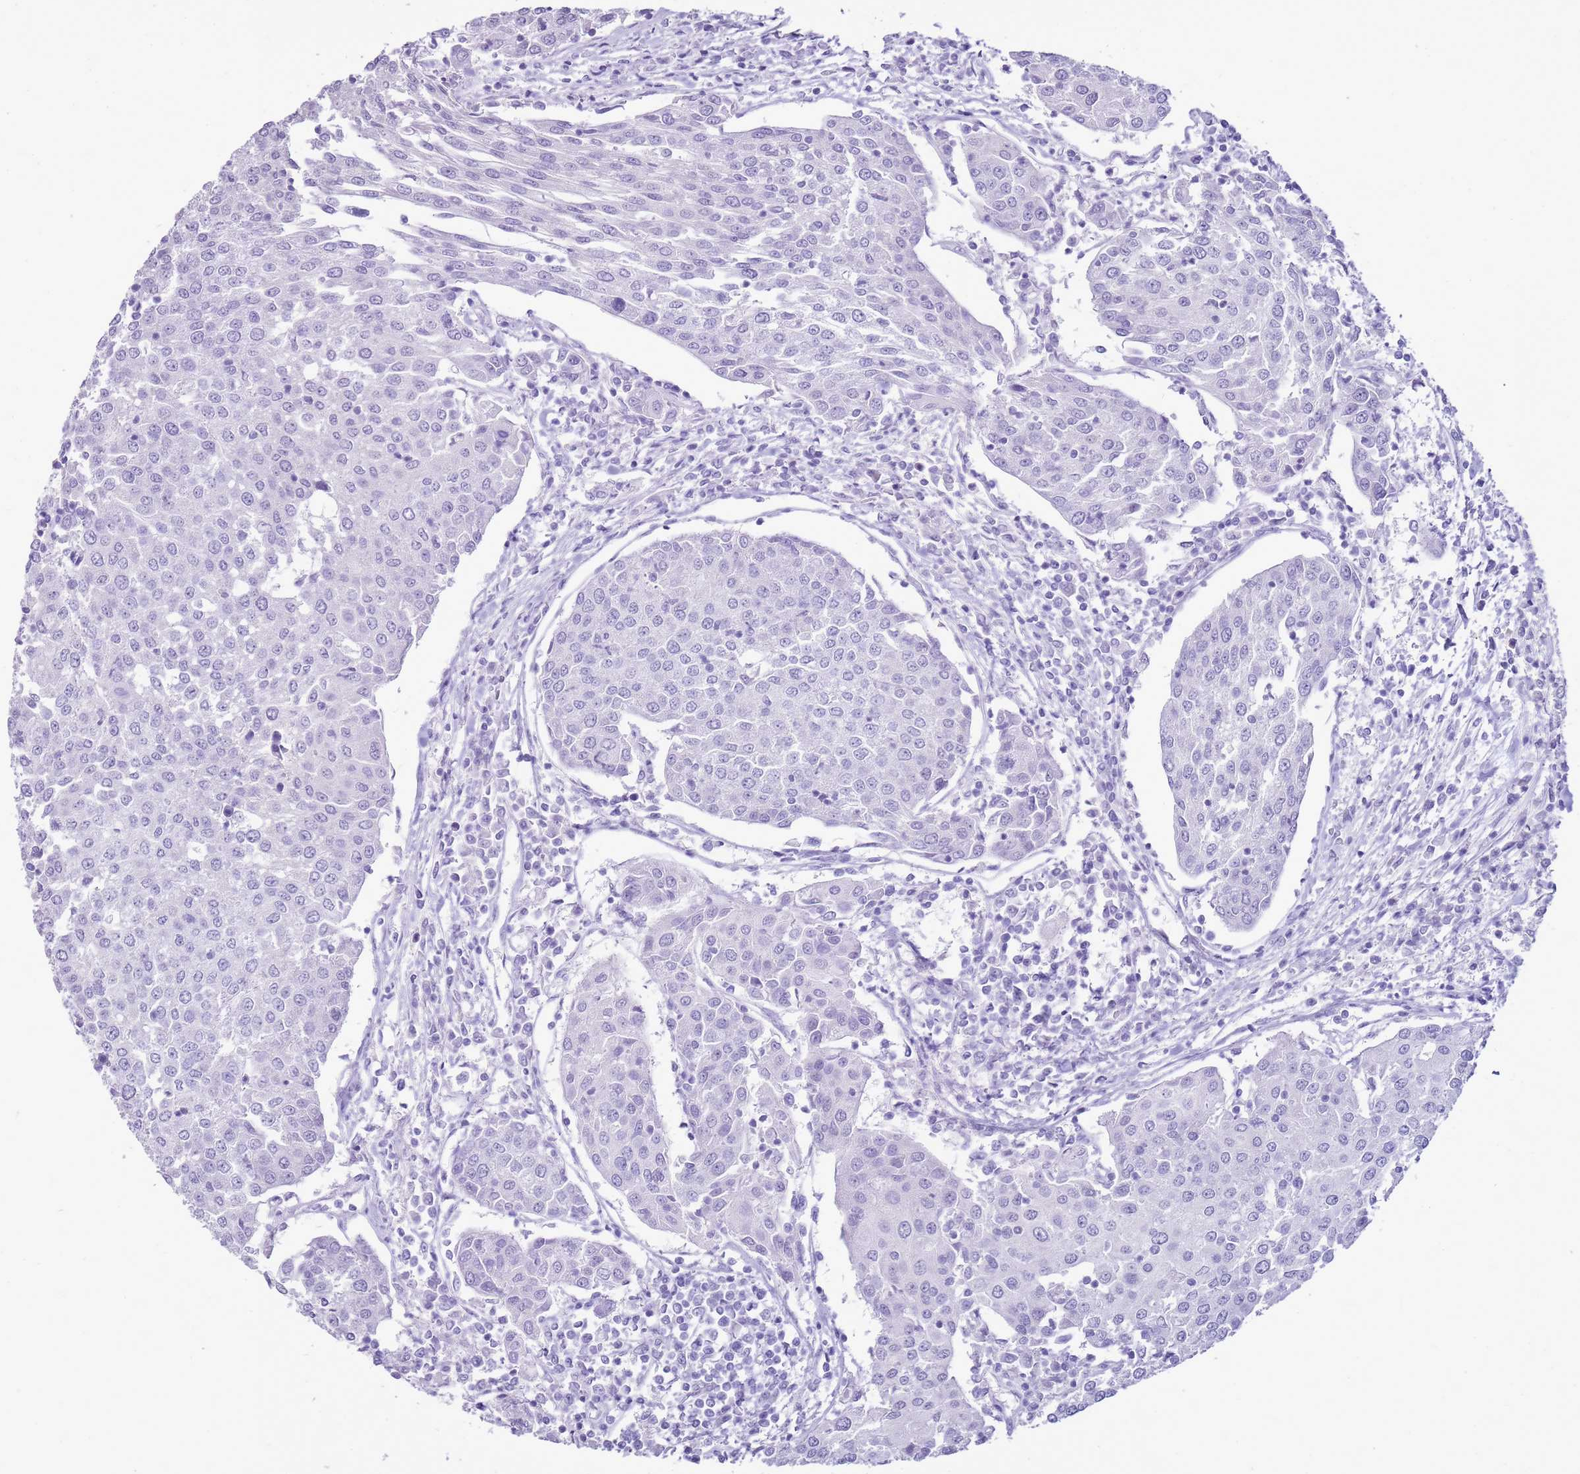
{"staining": {"intensity": "negative", "quantity": "none", "location": "none"}, "tissue": "urothelial cancer", "cell_type": "Tumor cells", "image_type": "cancer", "snomed": [{"axis": "morphology", "description": "Urothelial carcinoma, High grade"}, {"axis": "topography", "description": "Urinary bladder"}], "caption": "A photomicrograph of urothelial cancer stained for a protein reveals no brown staining in tumor cells.", "gene": "SULT1E1", "patient": {"sex": "female", "age": 85}}